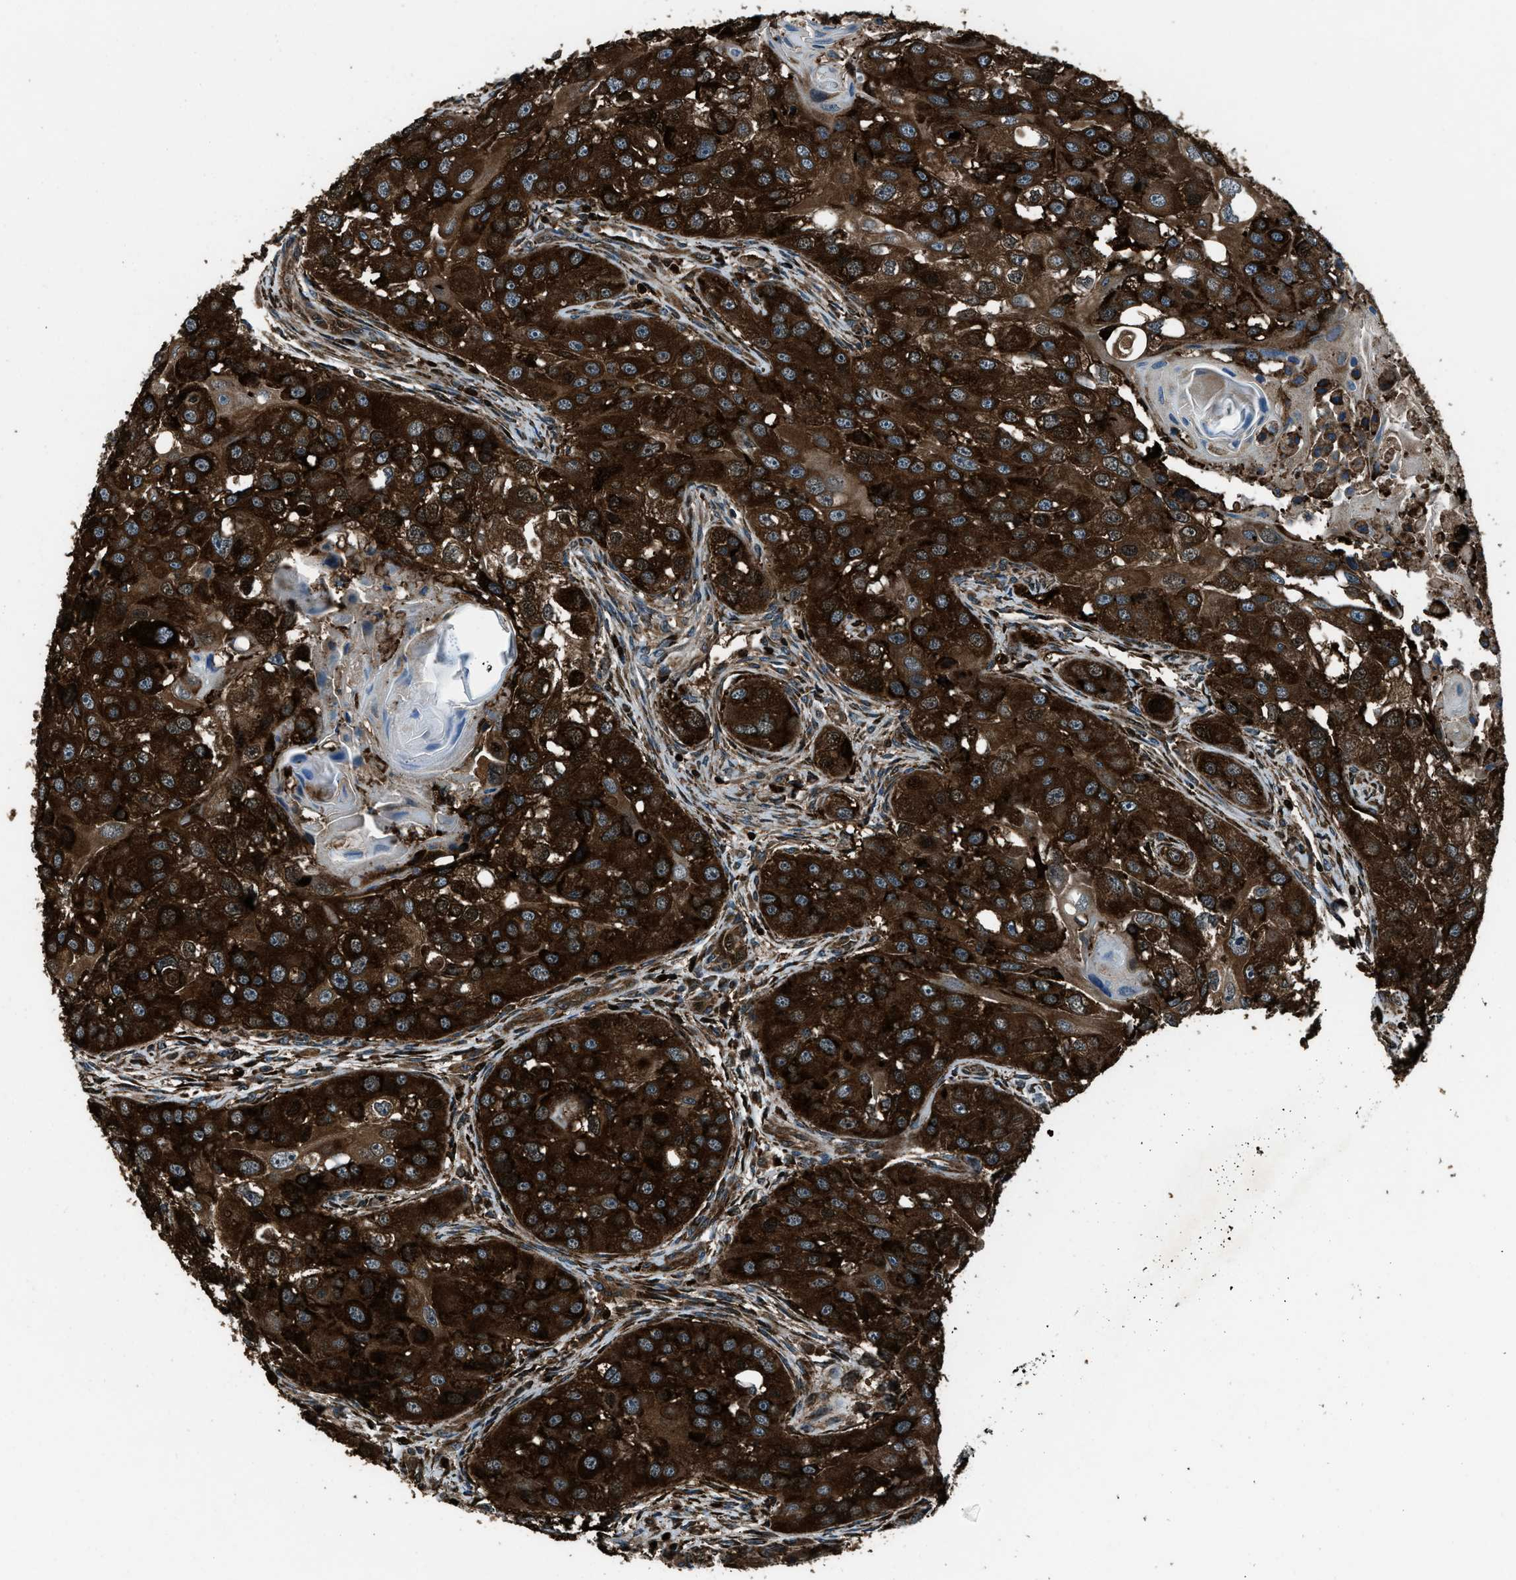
{"staining": {"intensity": "strong", "quantity": ">75%", "location": "cytoplasmic/membranous"}, "tissue": "head and neck cancer", "cell_type": "Tumor cells", "image_type": "cancer", "snomed": [{"axis": "morphology", "description": "Normal tissue, NOS"}, {"axis": "morphology", "description": "Squamous cell carcinoma, NOS"}, {"axis": "topography", "description": "Skeletal muscle"}, {"axis": "topography", "description": "Head-Neck"}], "caption": "This histopathology image reveals head and neck cancer stained with IHC to label a protein in brown. The cytoplasmic/membranous of tumor cells show strong positivity for the protein. Nuclei are counter-stained blue.", "gene": "SNX30", "patient": {"sex": "male", "age": 51}}